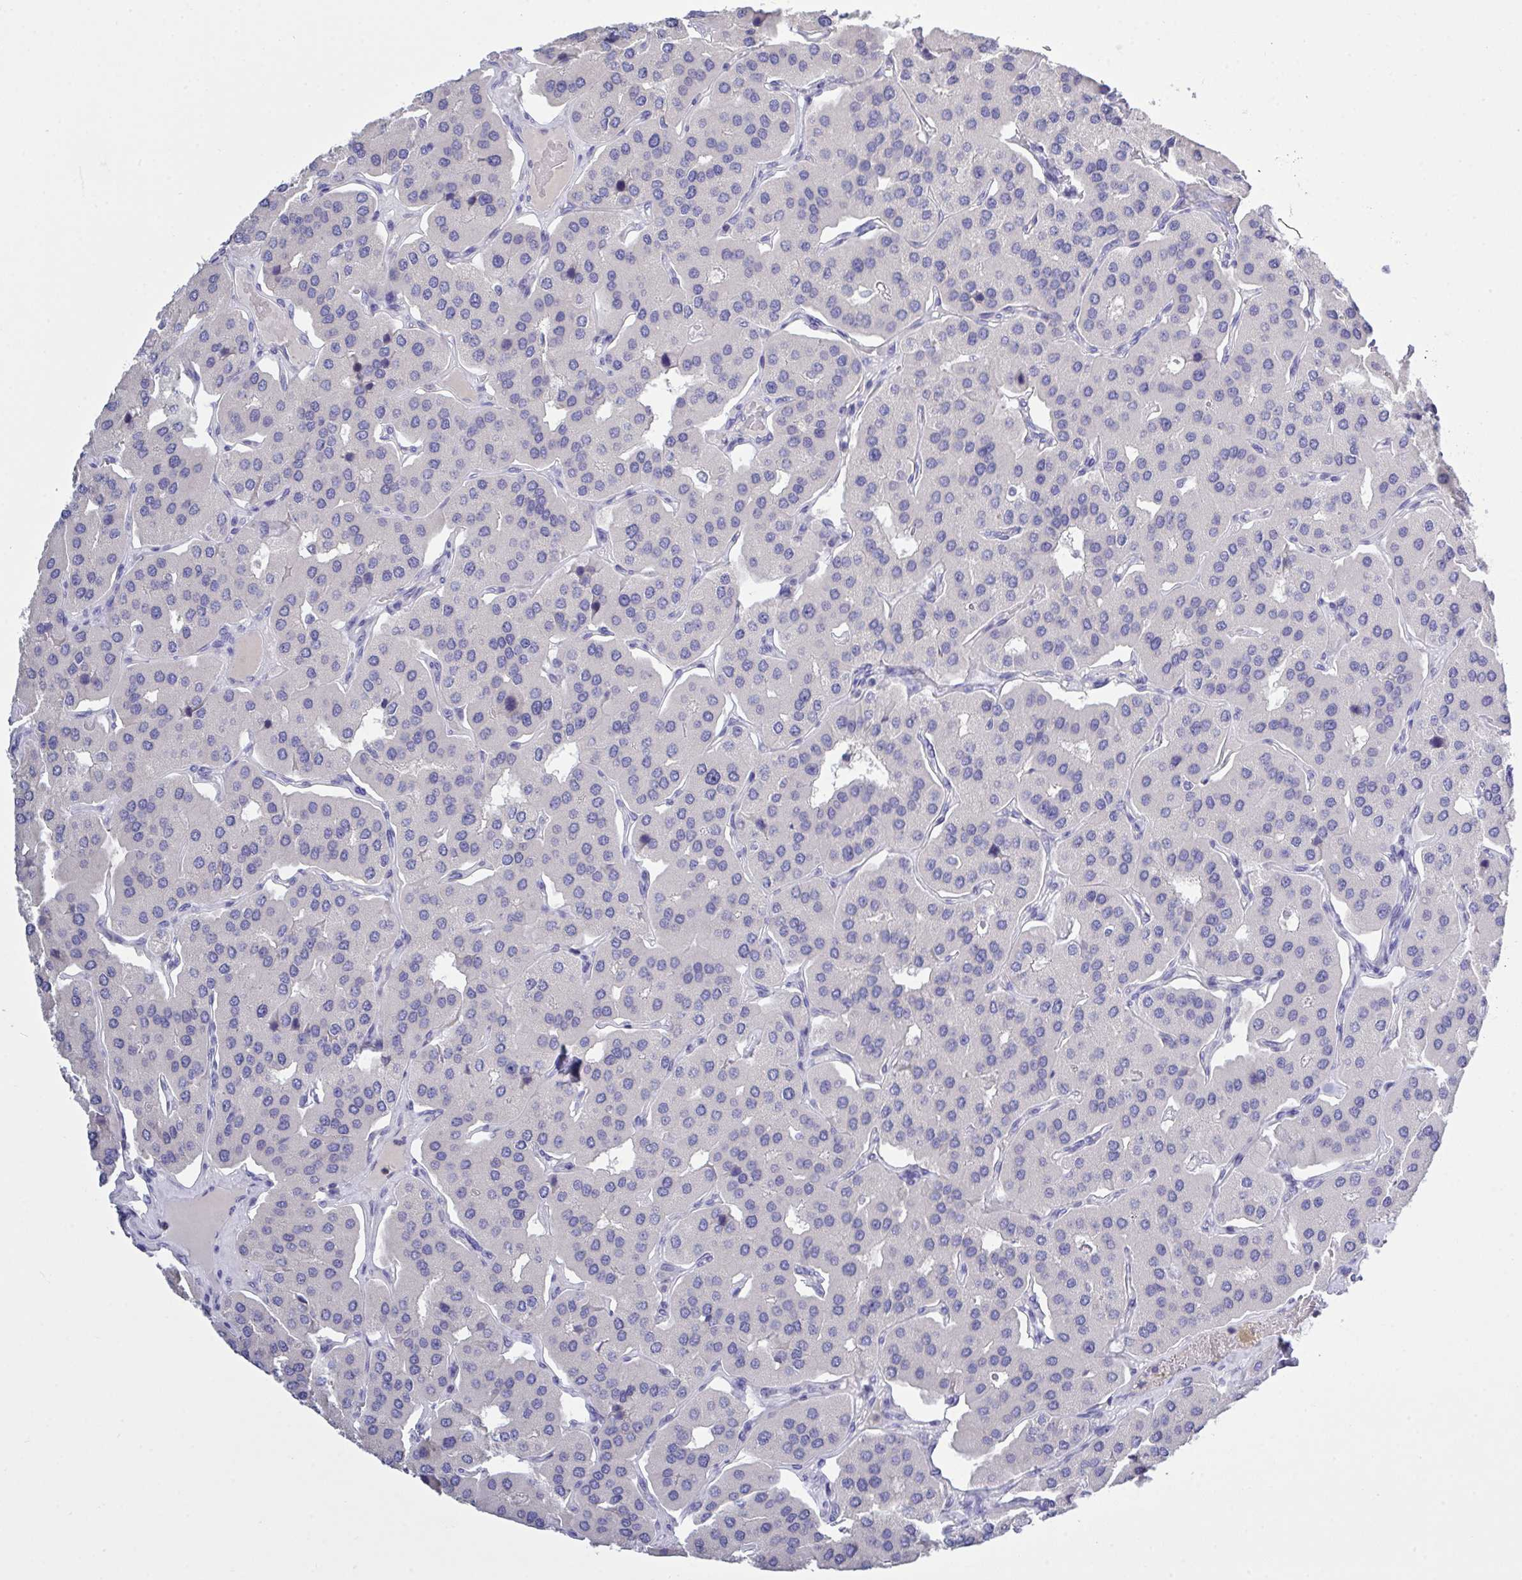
{"staining": {"intensity": "negative", "quantity": "none", "location": "none"}, "tissue": "parathyroid gland", "cell_type": "Glandular cells", "image_type": "normal", "snomed": [{"axis": "morphology", "description": "Normal tissue, NOS"}, {"axis": "morphology", "description": "Adenoma, NOS"}, {"axis": "topography", "description": "Parathyroid gland"}], "caption": "An IHC image of unremarkable parathyroid gland is shown. There is no staining in glandular cells of parathyroid gland.", "gene": "LRRC58", "patient": {"sex": "female", "age": 86}}